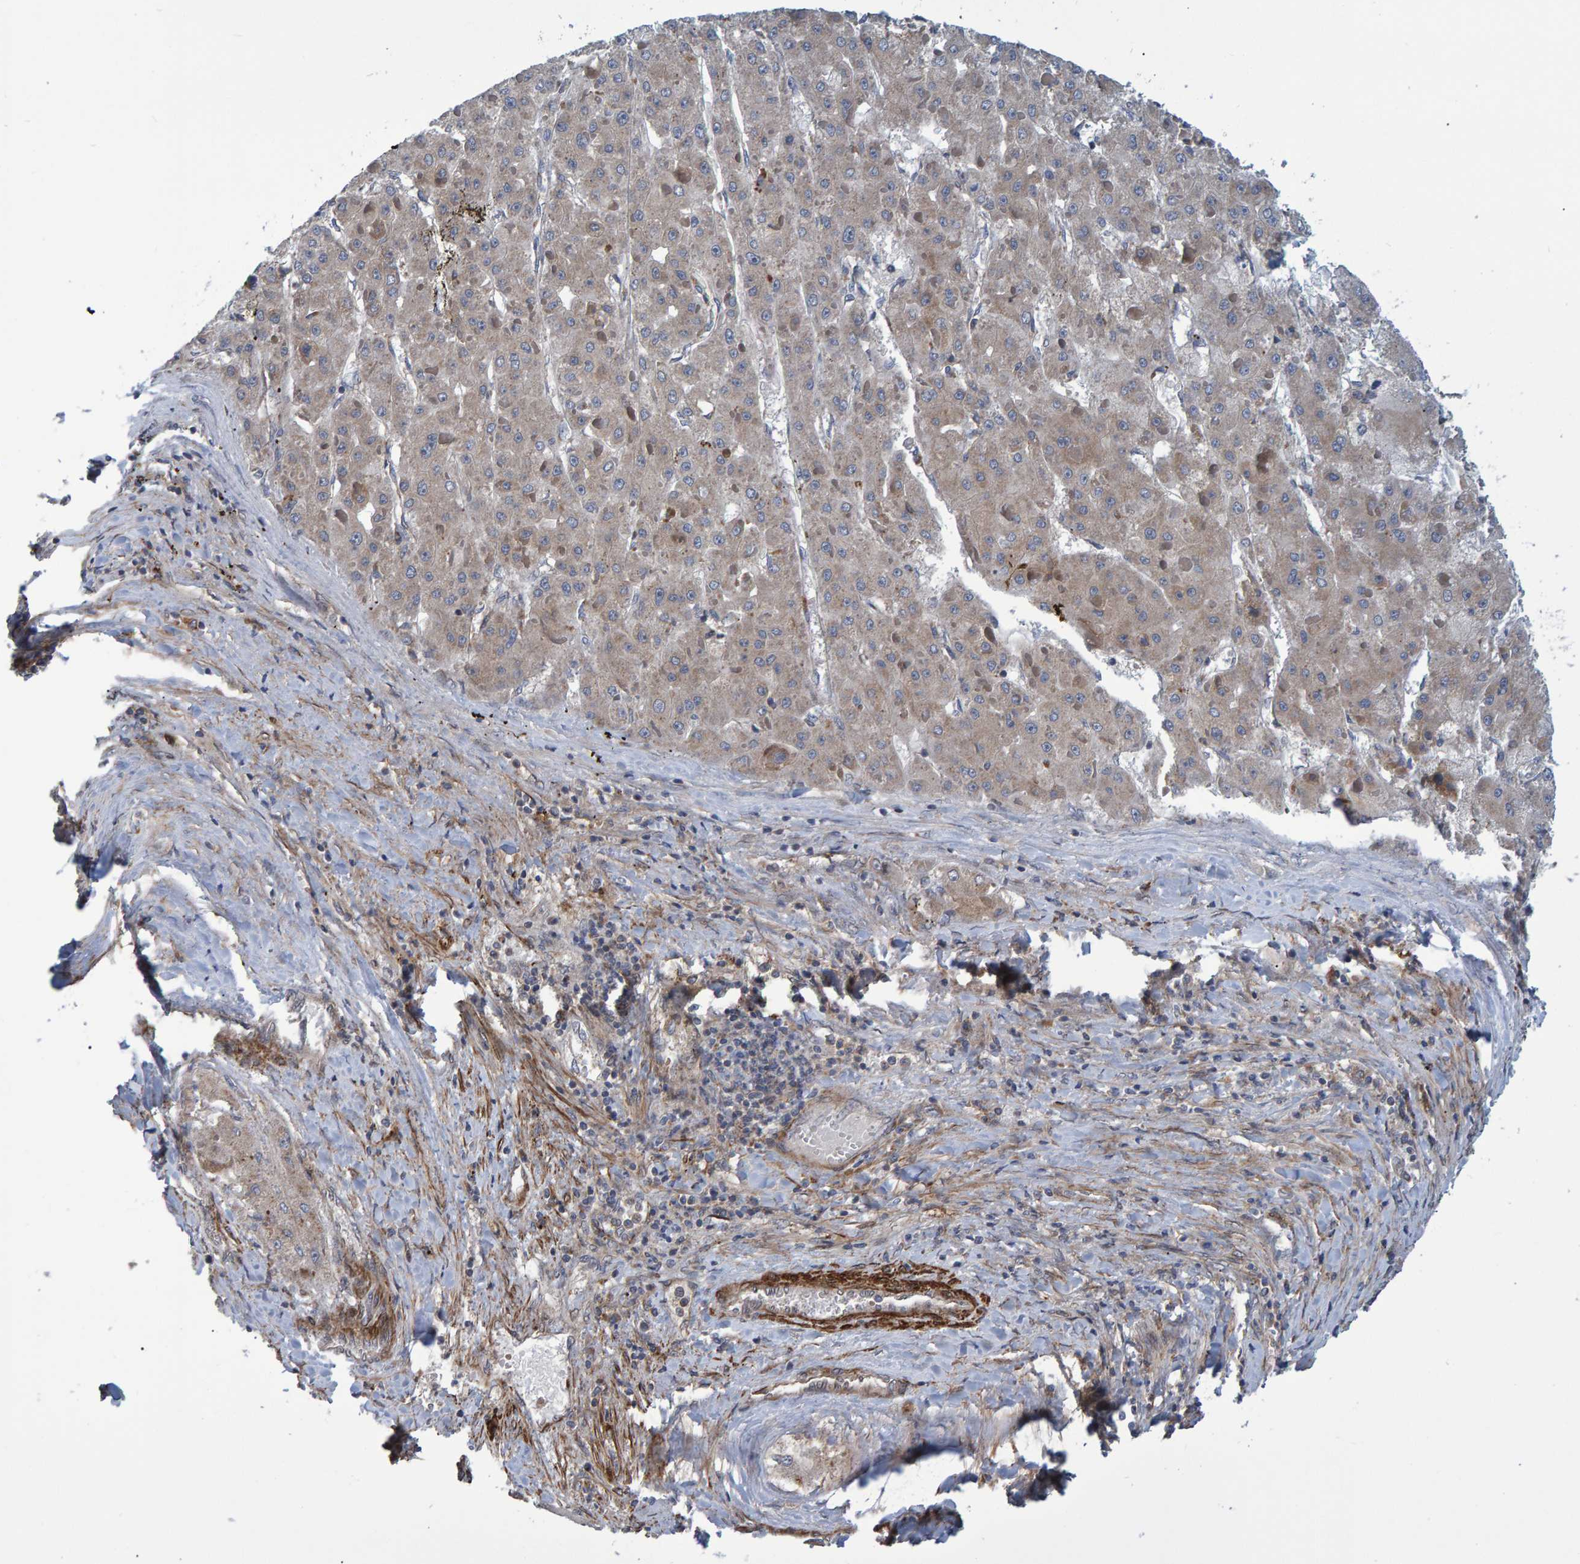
{"staining": {"intensity": "weak", "quantity": "25%-75%", "location": "cytoplasmic/membranous"}, "tissue": "liver cancer", "cell_type": "Tumor cells", "image_type": "cancer", "snomed": [{"axis": "morphology", "description": "Carcinoma, Hepatocellular, NOS"}, {"axis": "topography", "description": "Liver"}], "caption": "Hepatocellular carcinoma (liver) tissue exhibits weak cytoplasmic/membranous staining in approximately 25%-75% of tumor cells, visualized by immunohistochemistry. (Stains: DAB (3,3'-diaminobenzidine) in brown, nuclei in blue, Microscopy: brightfield microscopy at high magnification).", "gene": "ATP6V1H", "patient": {"sex": "female", "age": 73}}